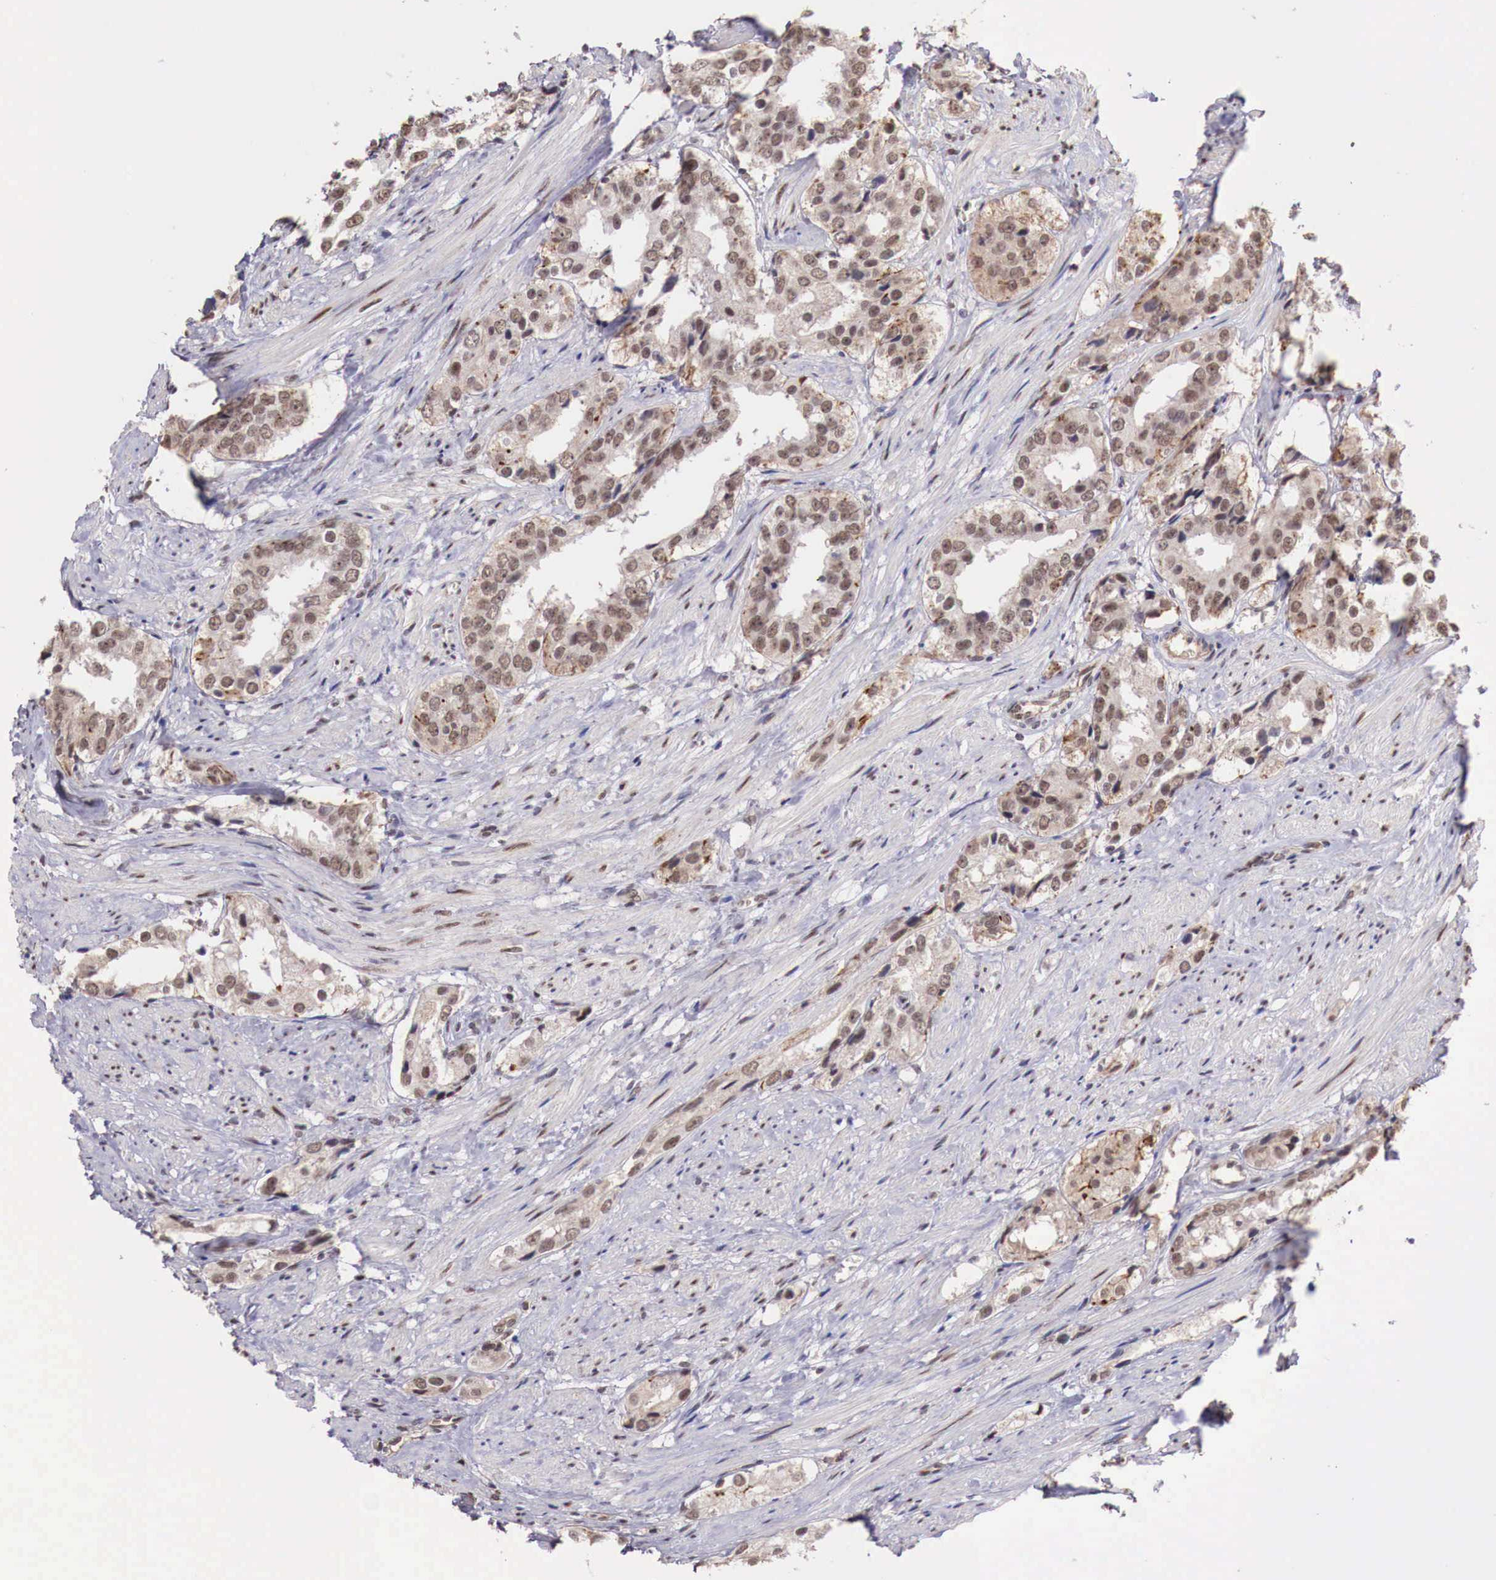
{"staining": {"intensity": "moderate", "quantity": ">75%", "location": "cytoplasmic/membranous,nuclear"}, "tissue": "prostate cancer", "cell_type": "Tumor cells", "image_type": "cancer", "snomed": [{"axis": "morphology", "description": "Adenocarcinoma, Medium grade"}, {"axis": "topography", "description": "Prostate"}], "caption": "Tumor cells display moderate cytoplasmic/membranous and nuclear expression in about >75% of cells in prostate cancer (adenocarcinoma (medium-grade)).", "gene": "FOXP2", "patient": {"sex": "male", "age": 73}}